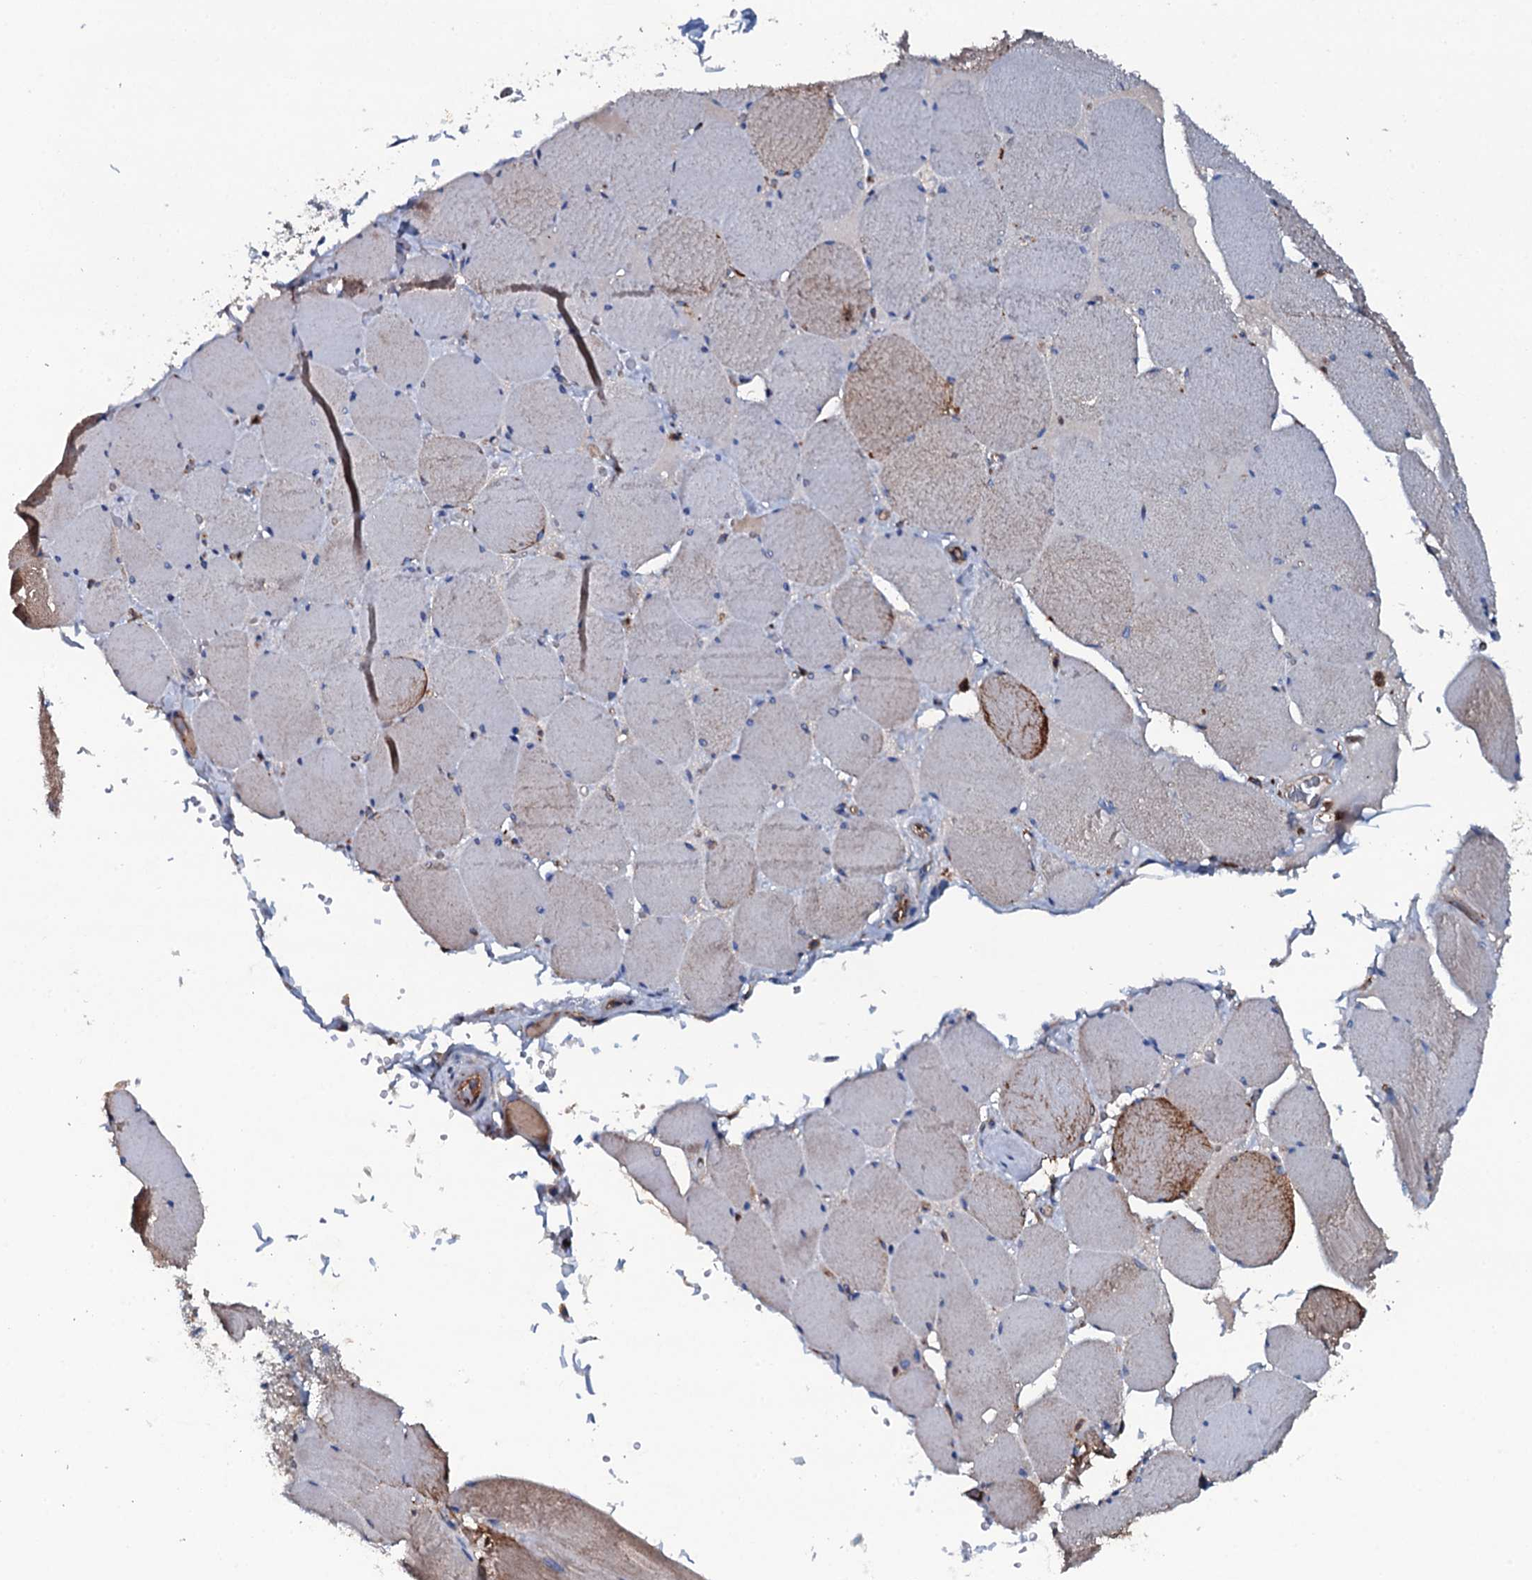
{"staining": {"intensity": "weak", "quantity": "<25%", "location": "cytoplasmic/membranous"}, "tissue": "skeletal muscle", "cell_type": "Myocytes", "image_type": "normal", "snomed": [{"axis": "morphology", "description": "Normal tissue, NOS"}, {"axis": "topography", "description": "Skeletal muscle"}, {"axis": "topography", "description": "Head-Neck"}], "caption": "Immunohistochemistry of normal human skeletal muscle reveals no positivity in myocytes.", "gene": "MS4A4E", "patient": {"sex": "male", "age": 66}}